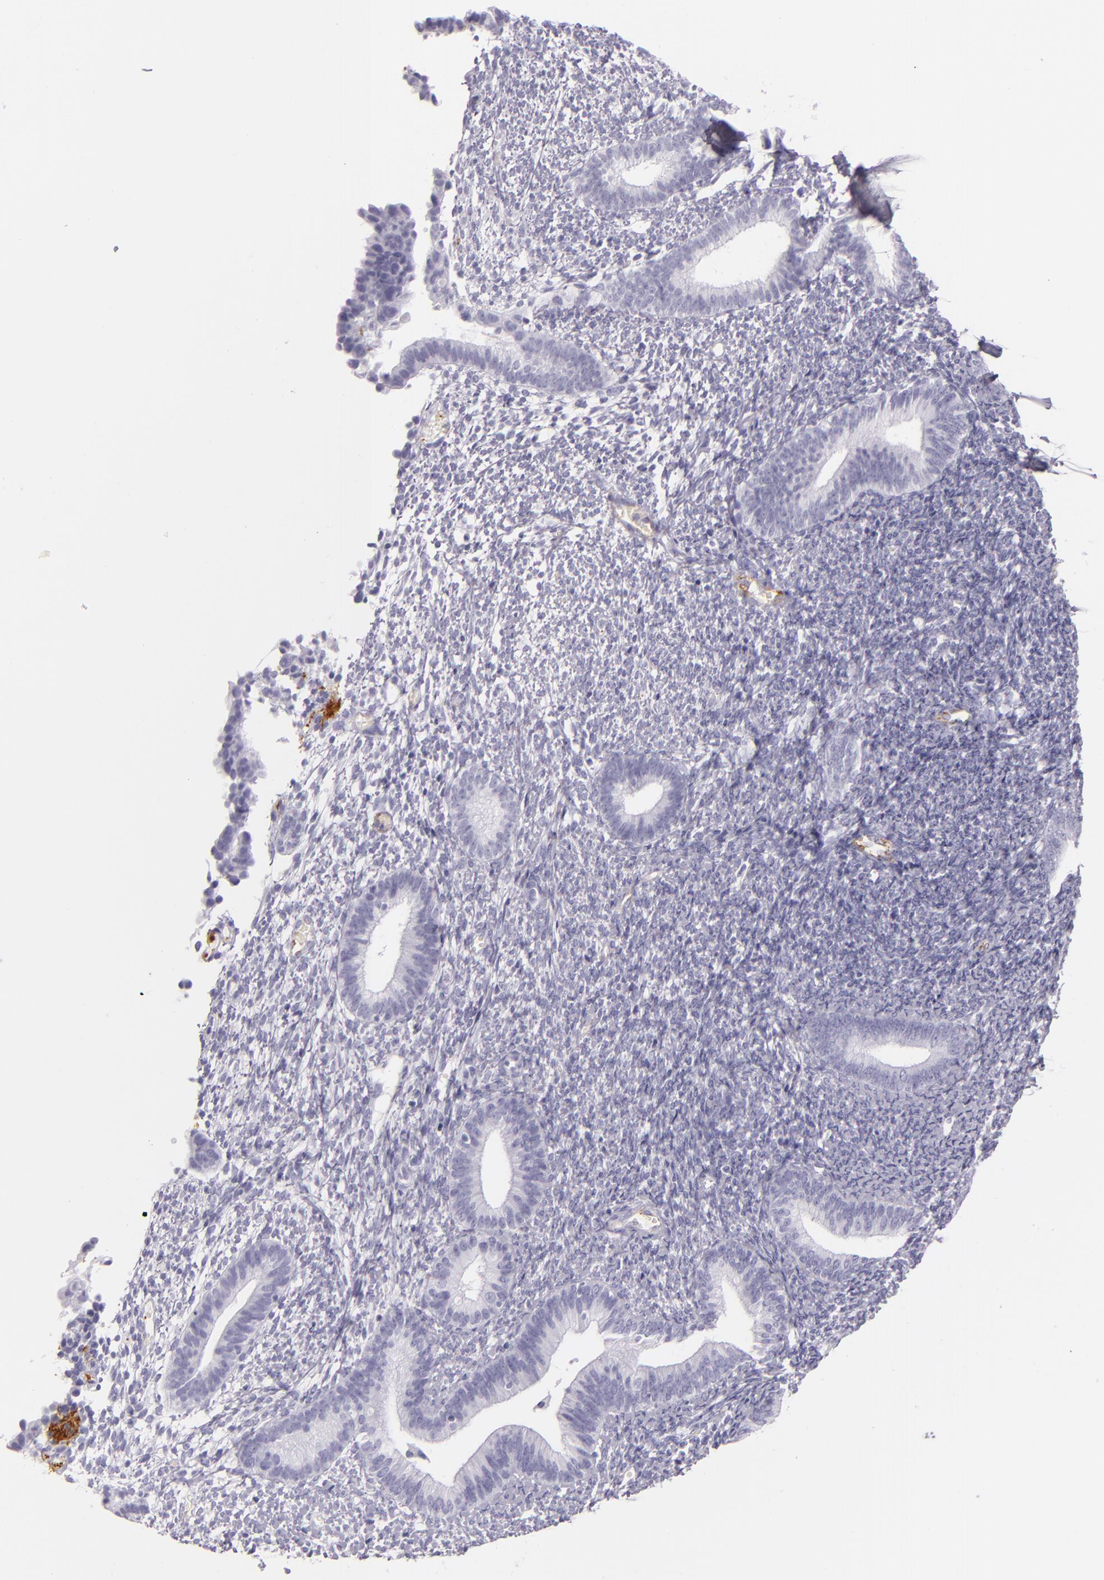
{"staining": {"intensity": "negative", "quantity": "none", "location": "none"}, "tissue": "endometrium", "cell_type": "Cells in endometrial stroma", "image_type": "normal", "snomed": [{"axis": "morphology", "description": "Normal tissue, NOS"}, {"axis": "topography", "description": "Smooth muscle"}, {"axis": "topography", "description": "Endometrium"}], "caption": "DAB immunohistochemical staining of benign endometrium exhibits no significant positivity in cells in endometrial stroma.", "gene": "SELP", "patient": {"sex": "female", "age": 57}}